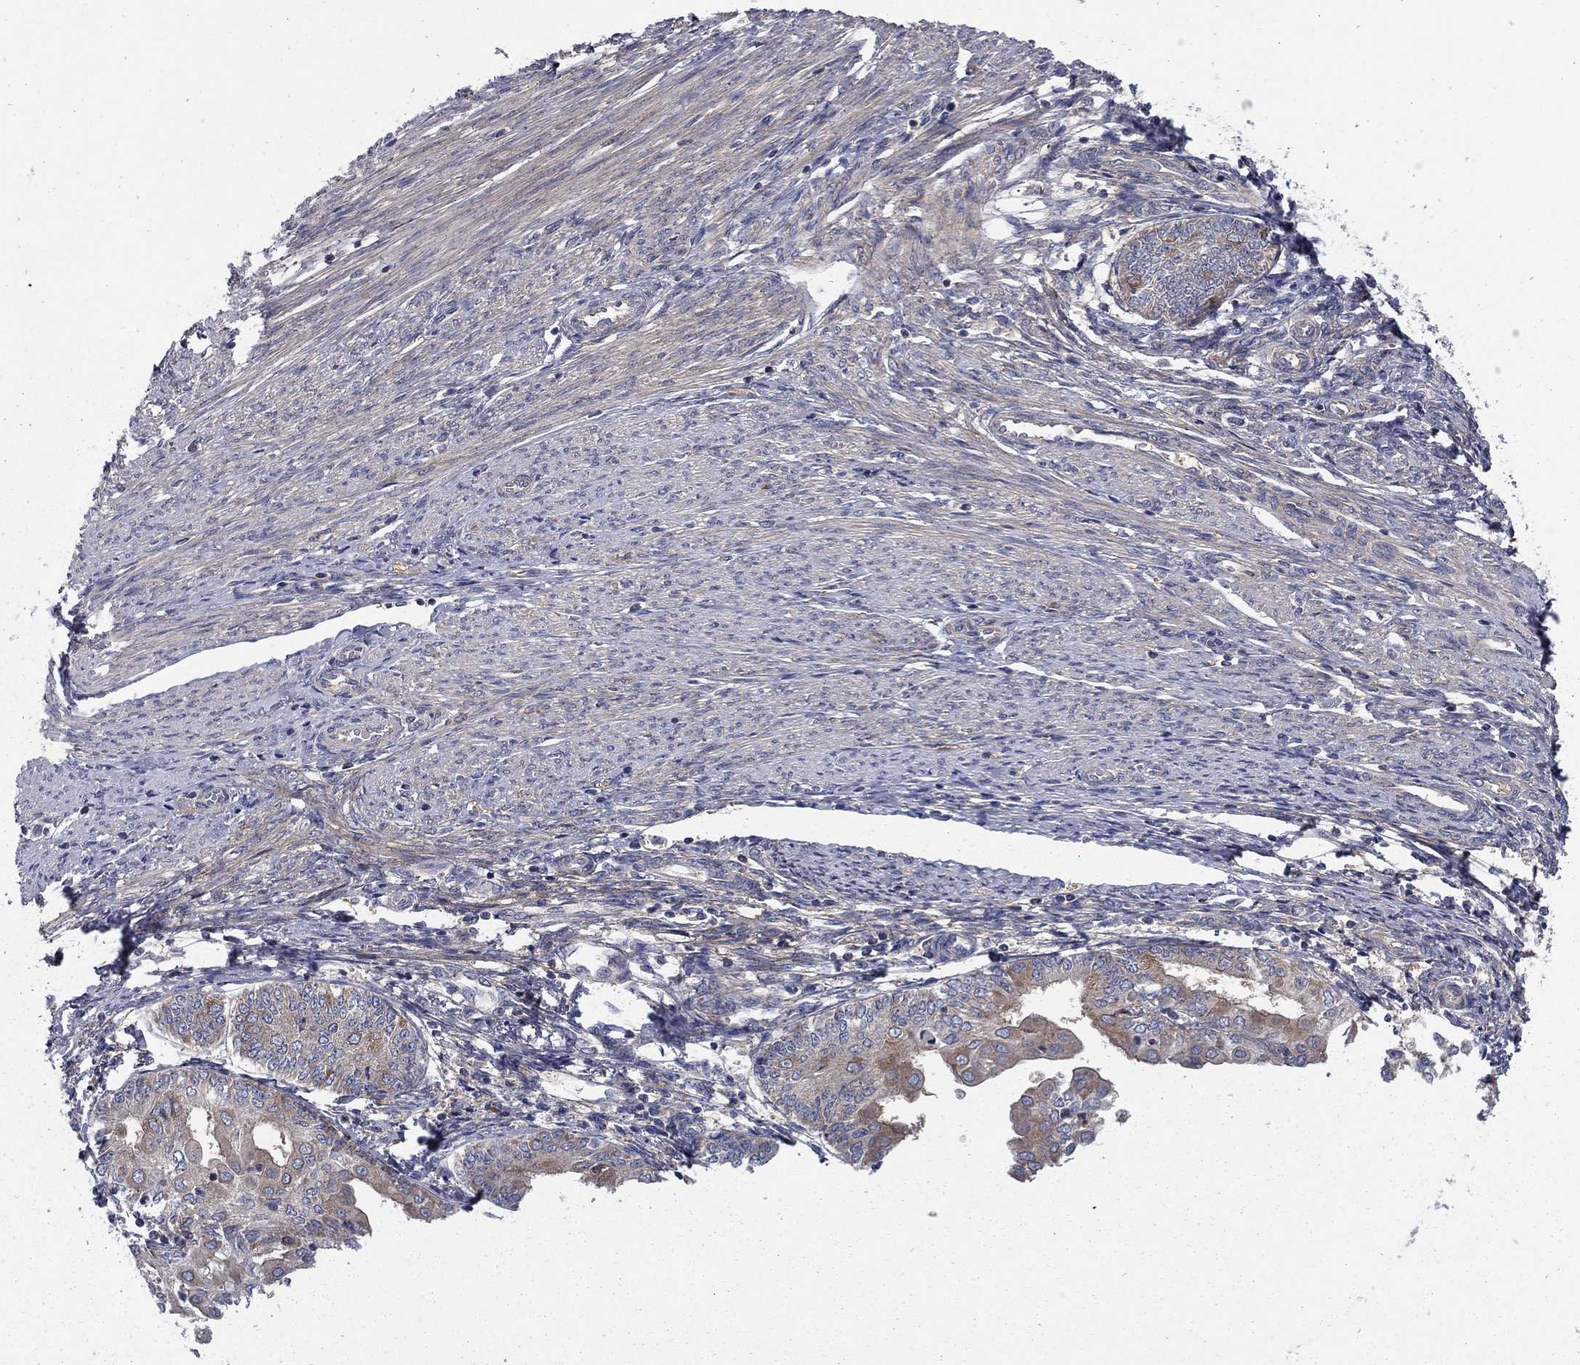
{"staining": {"intensity": "weak", "quantity": "<25%", "location": "cytoplasmic/membranous"}, "tissue": "endometrial cancer", "cell_type": "Tumor cells", "image_type": "cancer", "snomed": [{"axis": "morphology", "description": "Adenocarcinoma, NOS"}, {"axis": "topography", "description": "Endometrium"}], "caption": "A high-resolution micrograph shows immunohistochemistry staining of endometrial cancer, which exhibits no significant staining in tumor cells. (DAB immunohistochemistry (IHC), high magnification).", "gene": "RNF123", "patient": {"sex": "female", "age": 68}}